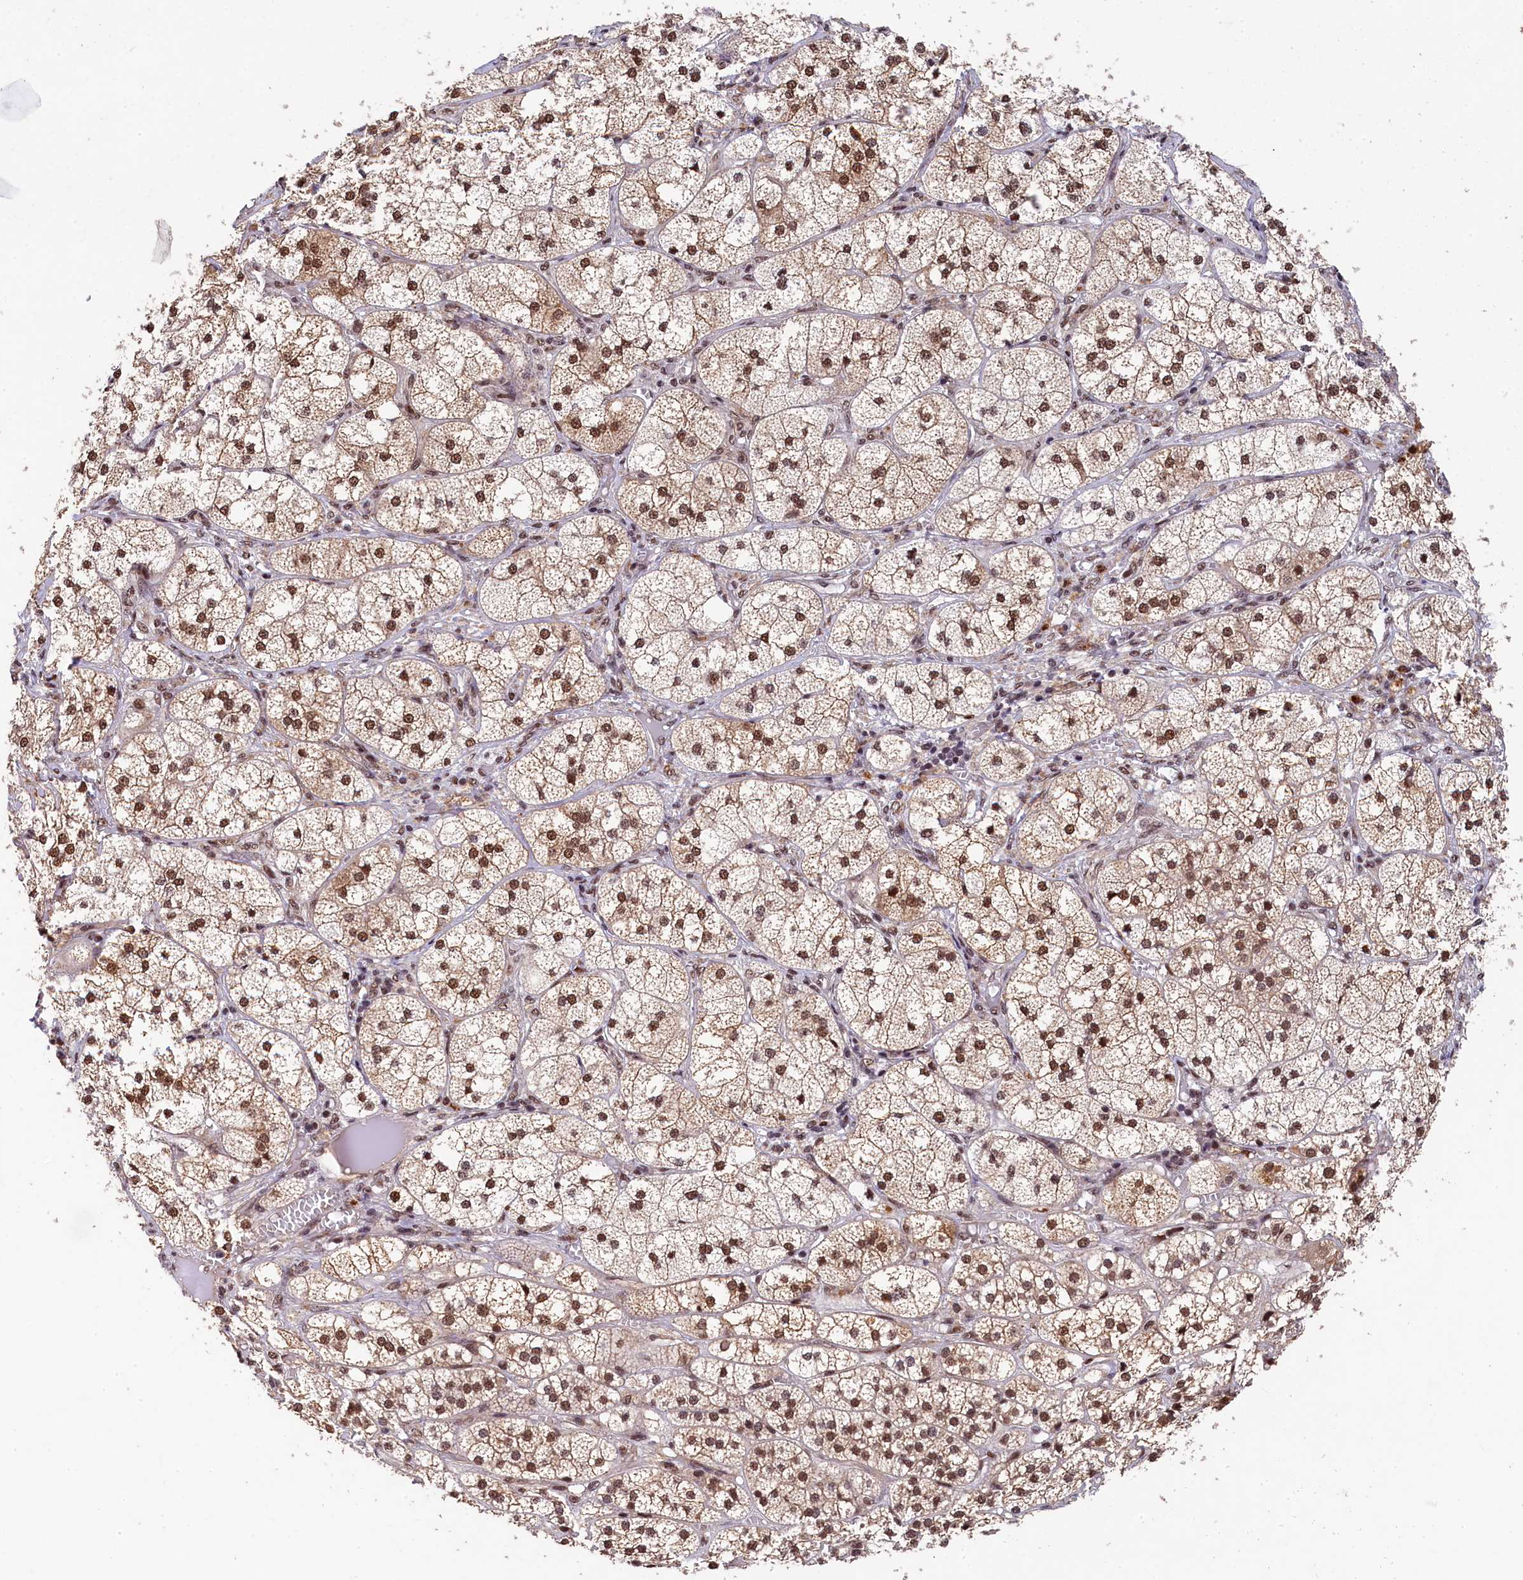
{"staining": {"intensity": "strong", "quantity": ">75%", "location": "cytoplasmic/membranous,nuclear"}, "tissue": "adrenal gland", "cell_type": "Glandular cells", "image_type": "normal", "snomed": [{"axis": "morphology", "description": "Normal tissue, NOS"}, {"axis": "topography", "description": "Adrenal gland"}], "caption": "DAB (3,3'-diaminobenzidine) immunohistochemical staining of benign adrenal gland demonstrates strong cytoplasmic/membranous,nuclear protein expression in about >75% of glandular cells.", "gene": "ADIG", "patient": {"sex": "female", "age": 61}}